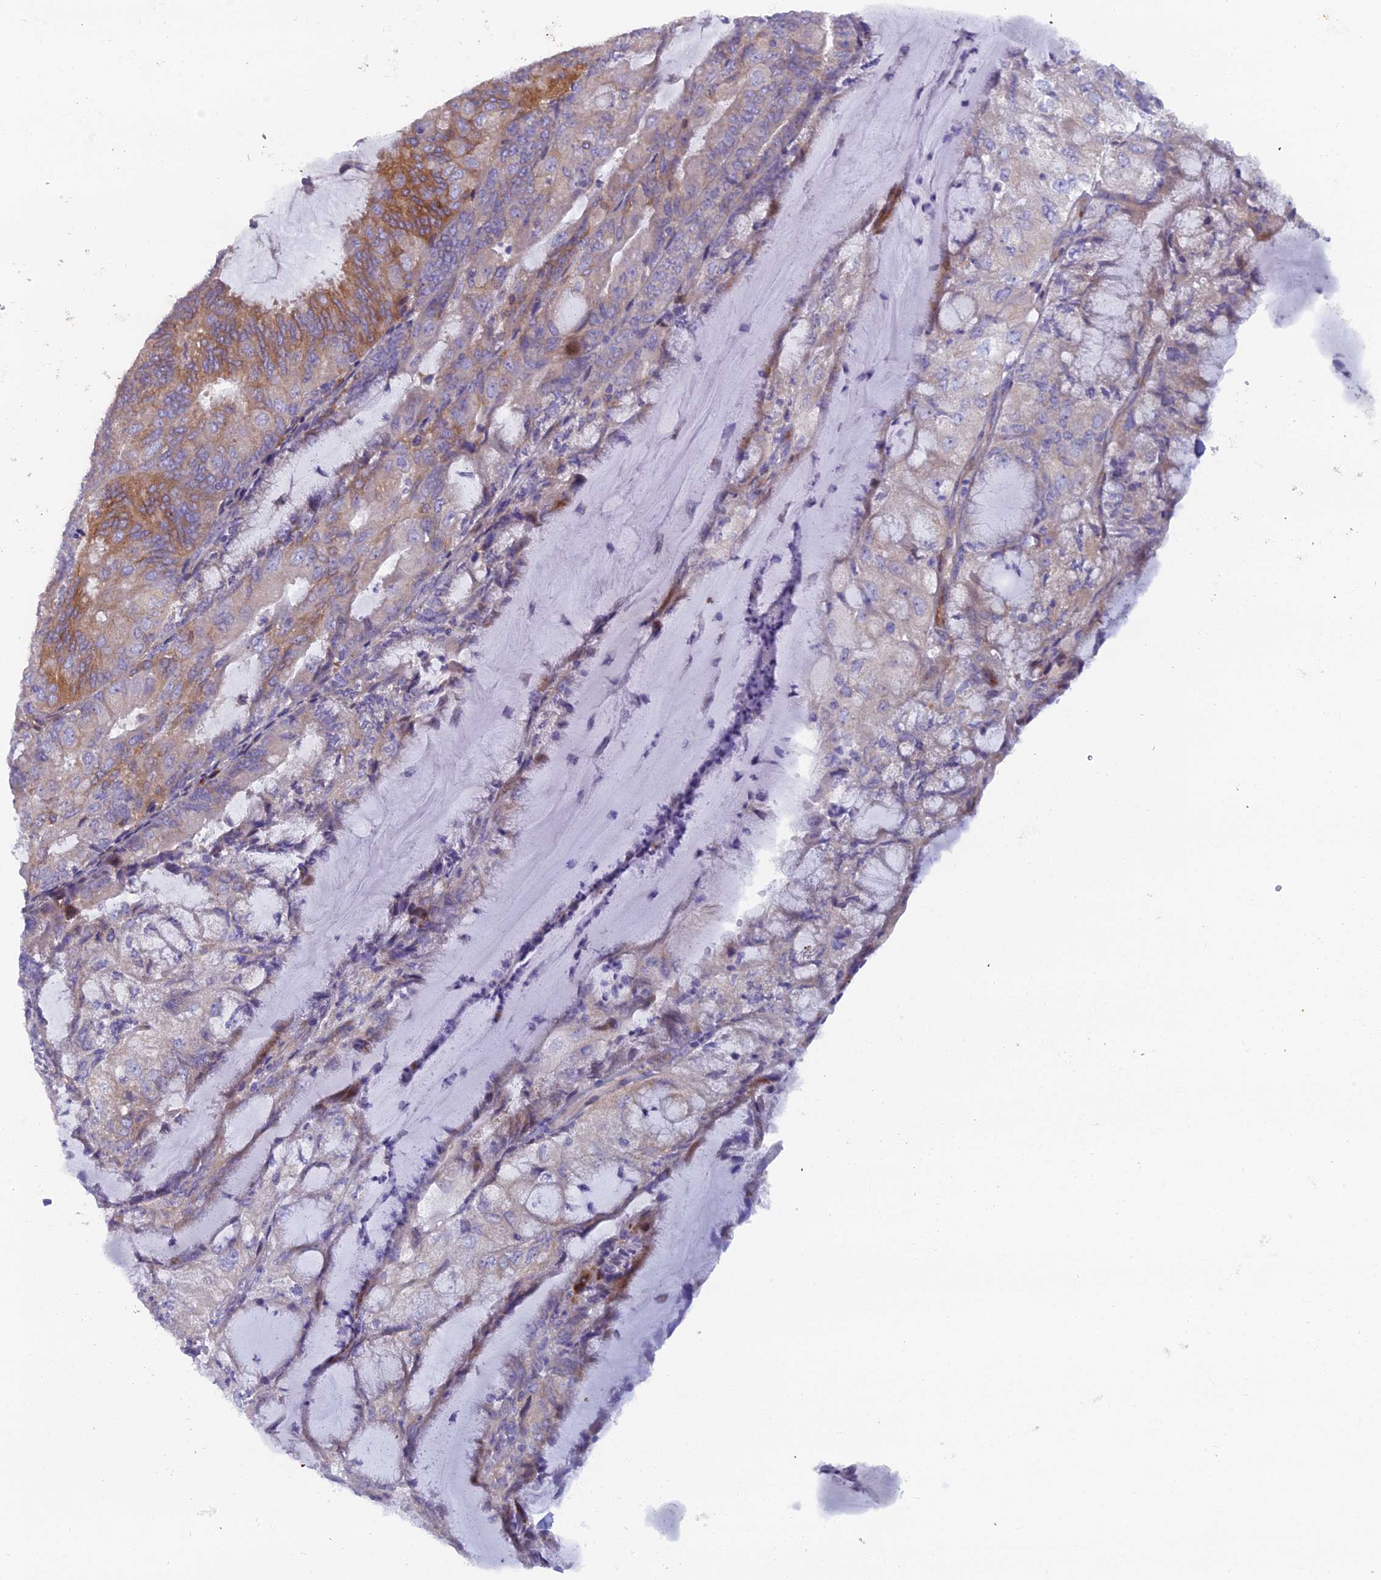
{"staining": {"intensity": "moderate", "quantity": "25%-75%", "location": "cytoplasmic/membranous"}, "tissue": "endometrial cancer", "cell_type": "Tumor cells", "image_type": "cancer", "snomed": [{"axis": "morphology", "description": "Adenocarcinoma, NOS"}, {"axis": "topography", "description": "Endometrium"}], "caption": "Immunohistochemistry micrograph of neoplastic tissue: adenocarcinoma (endometrial) stained using IHC displays medium levels of moderate protein expression localized specifically in the cytoplasmic/membranous of tumor cells, appearing as a cytoplasmic/membranous brown color.", "gene": "B9D2", "patient": {"sex": "female", "age": 81}}